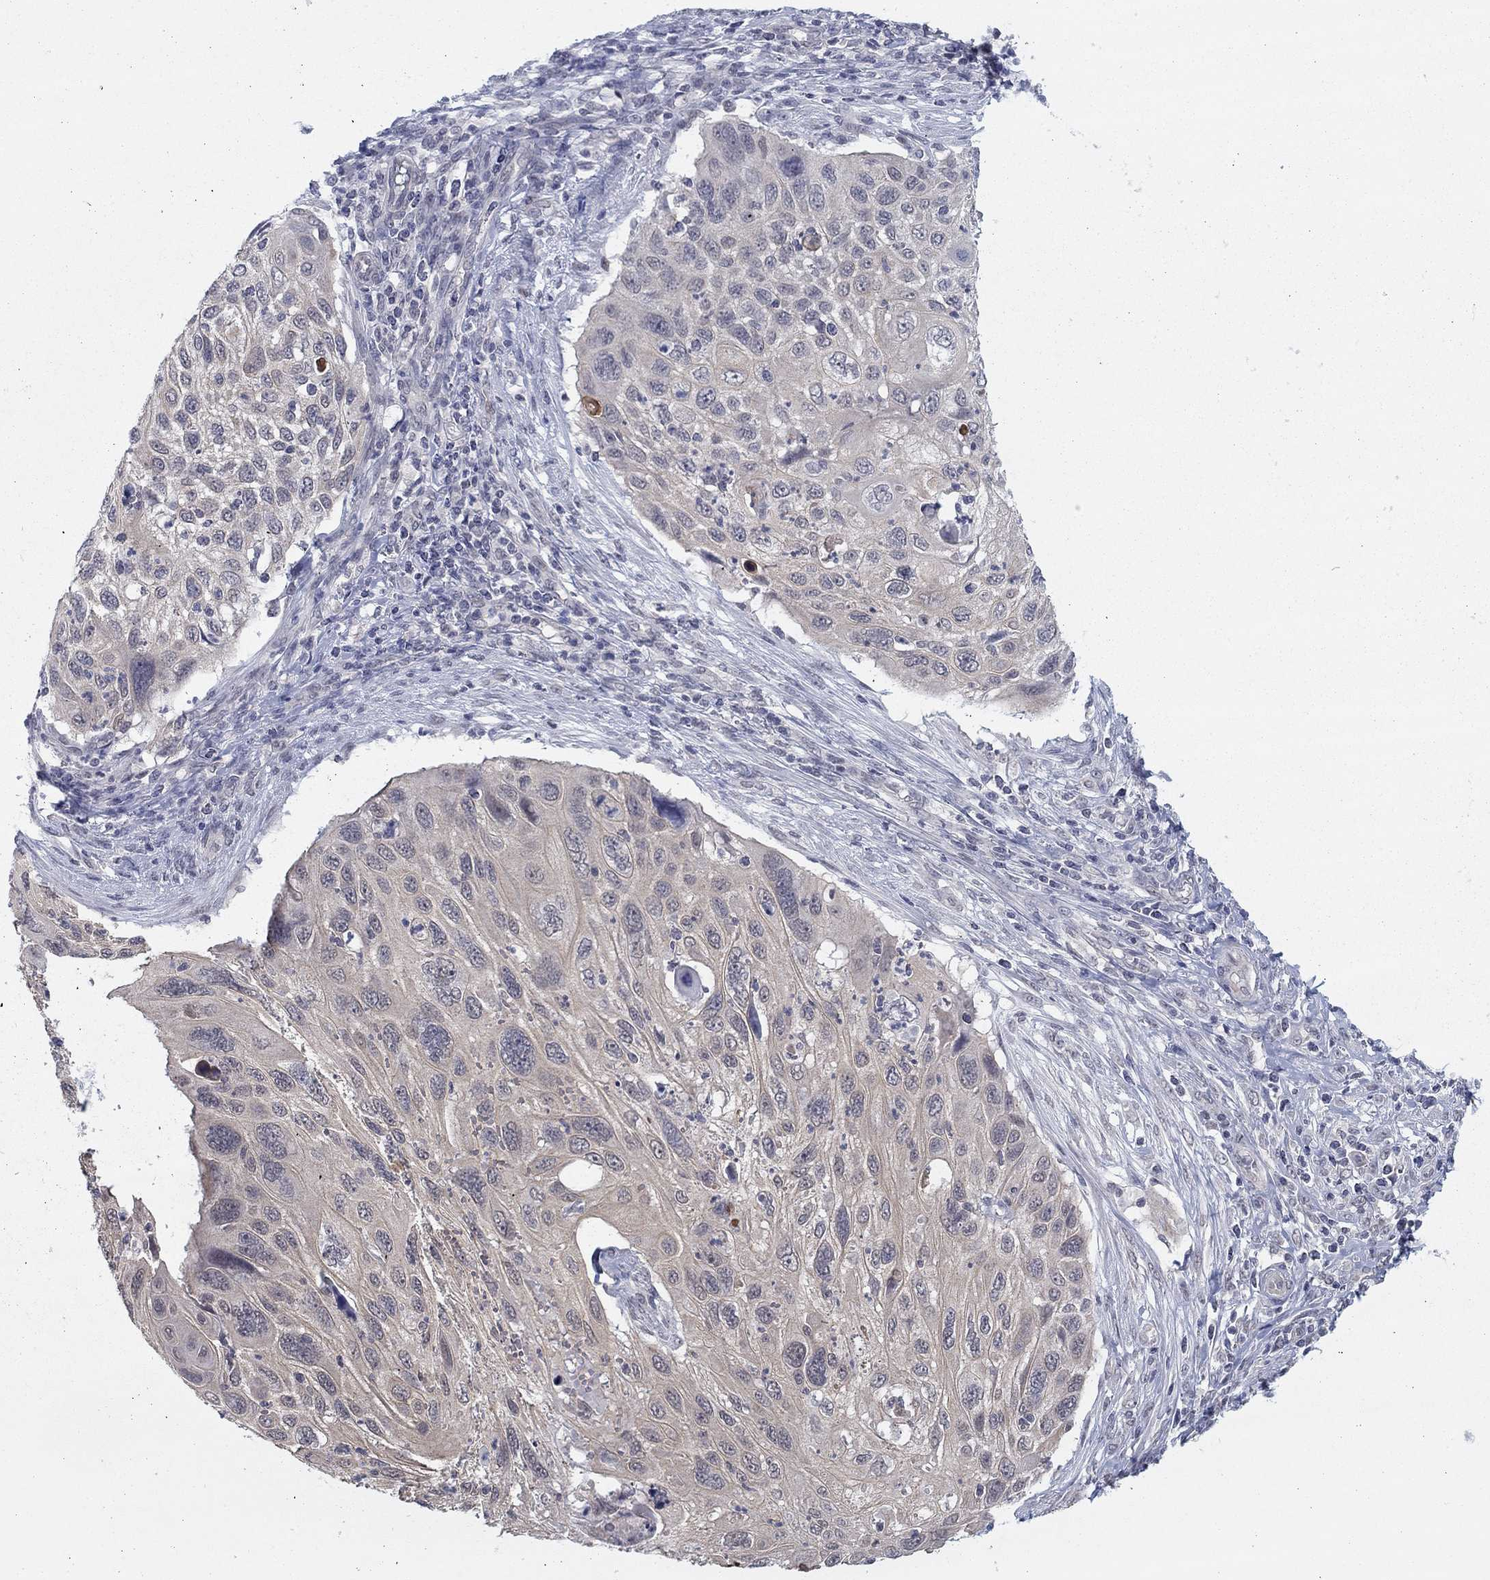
{"staining": {"intensity": "weak", "quantity": "25%-75%", "location": "cytoplasmic/membranous"}, "tissue": "cervical cancer", "cell_type": "Tumor cells", "image_type": "cancer", "snomed": [{"axis": "morphology", "description": "Squamous cell carcinoma, NOS"}, {"axis": "topography", "description": "Cervix"}], "caption": "Protein expression analysis of human cervical squamous cell carcinoma reveals weak cytoplasmic/membranous staining in about 25%-75% of tumor cells. (brown staining indicates protein expression, while blue staining denotes nuclei).", "gene": "SLC22A2", "patient": {"sex": "female", "age": 70}}